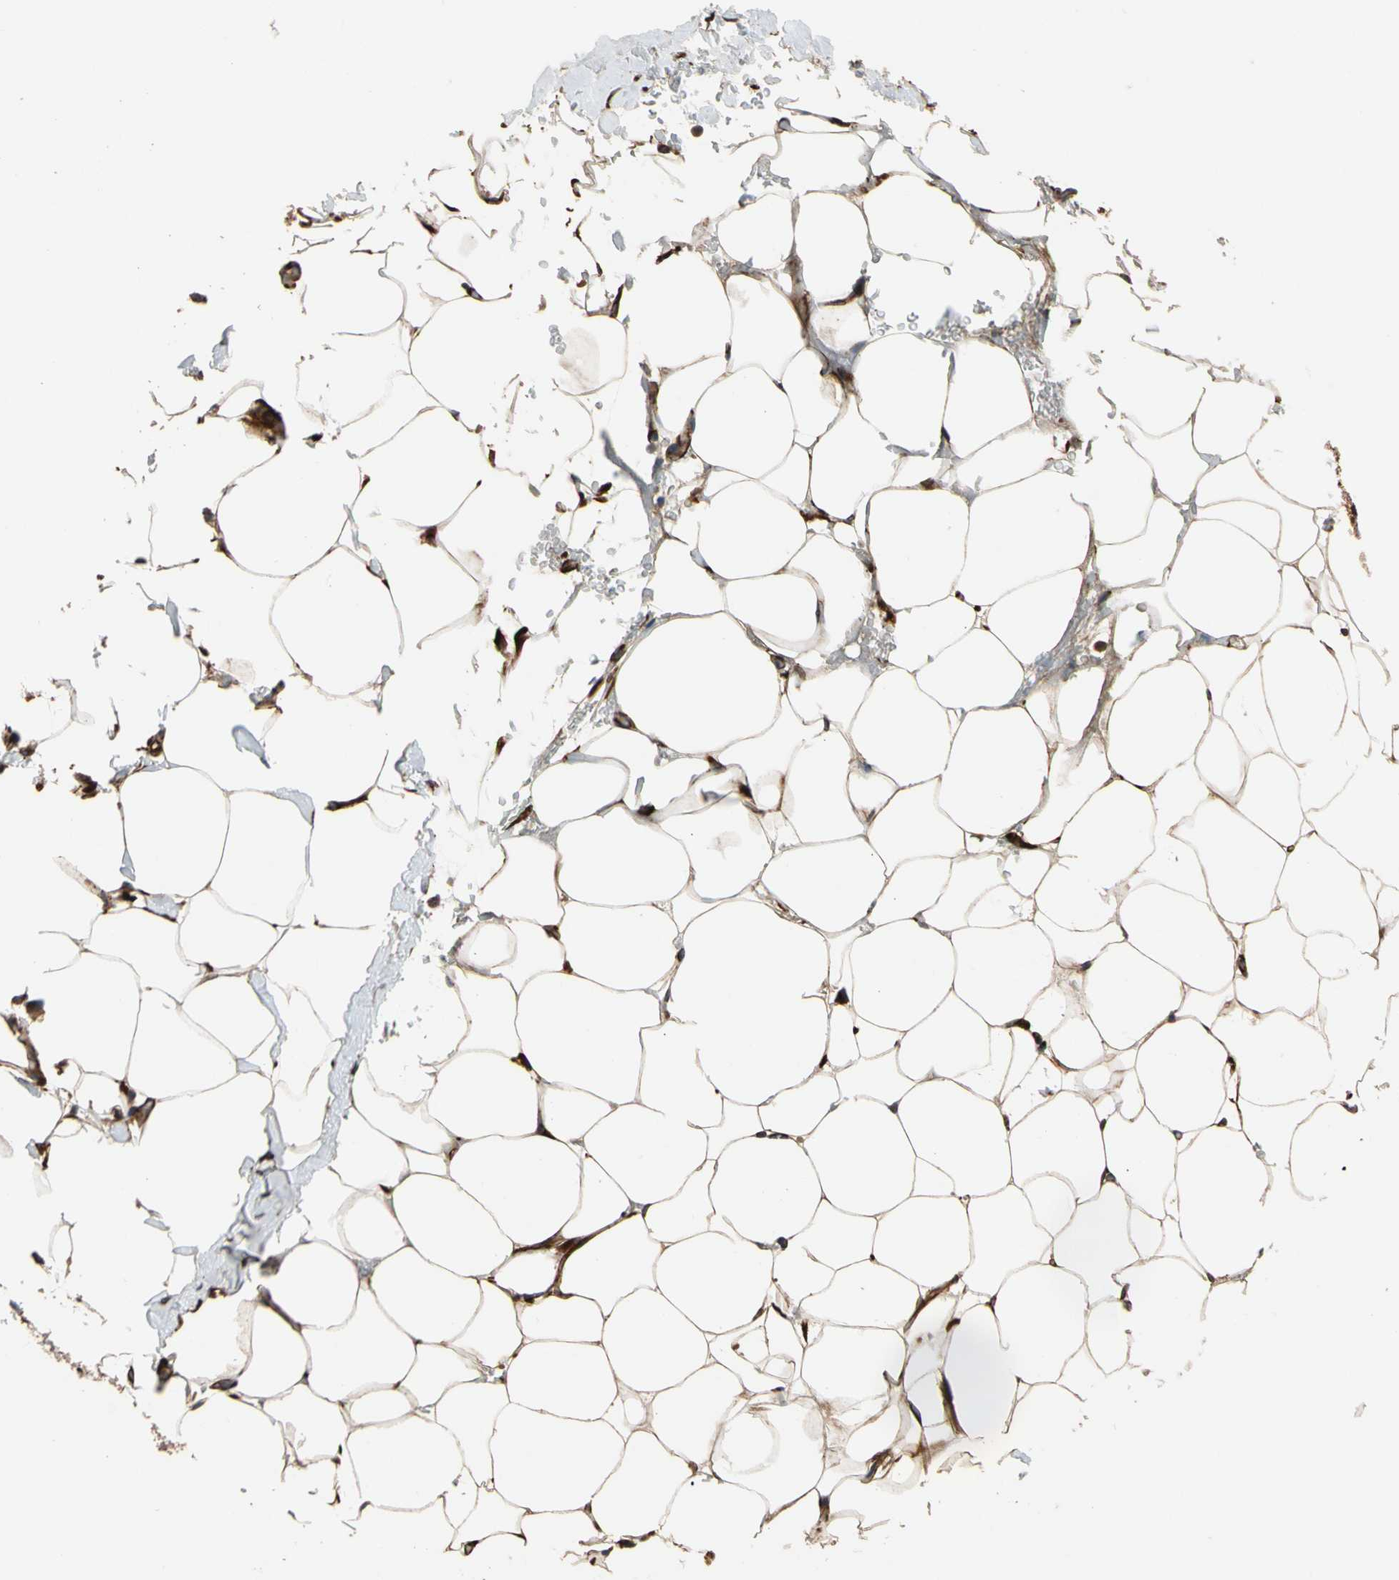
{"staining": {"intensity": "strong", "quantity": ">75%", "location": "cytoplasmic/membranous"}, "tissue": "adipose tissue", "cell_type": "Adipocytes", "image_type": "normal", "snomed": [{"axis": "morphology", "description": "Normal tissue, NOS"}, {"axis": "topography", "description": "Breast"}, {"axis": "topography", "description": "Adipose tissue"}], "caption": "Adipose tissue stained for a protein reveals strong cytoplasmic/membranous positivity in adipocytes. (IHC, brightfield microscopy, high magnification).", "gene": "FGD6", "patient": {"sex": "female", "age": 25}}